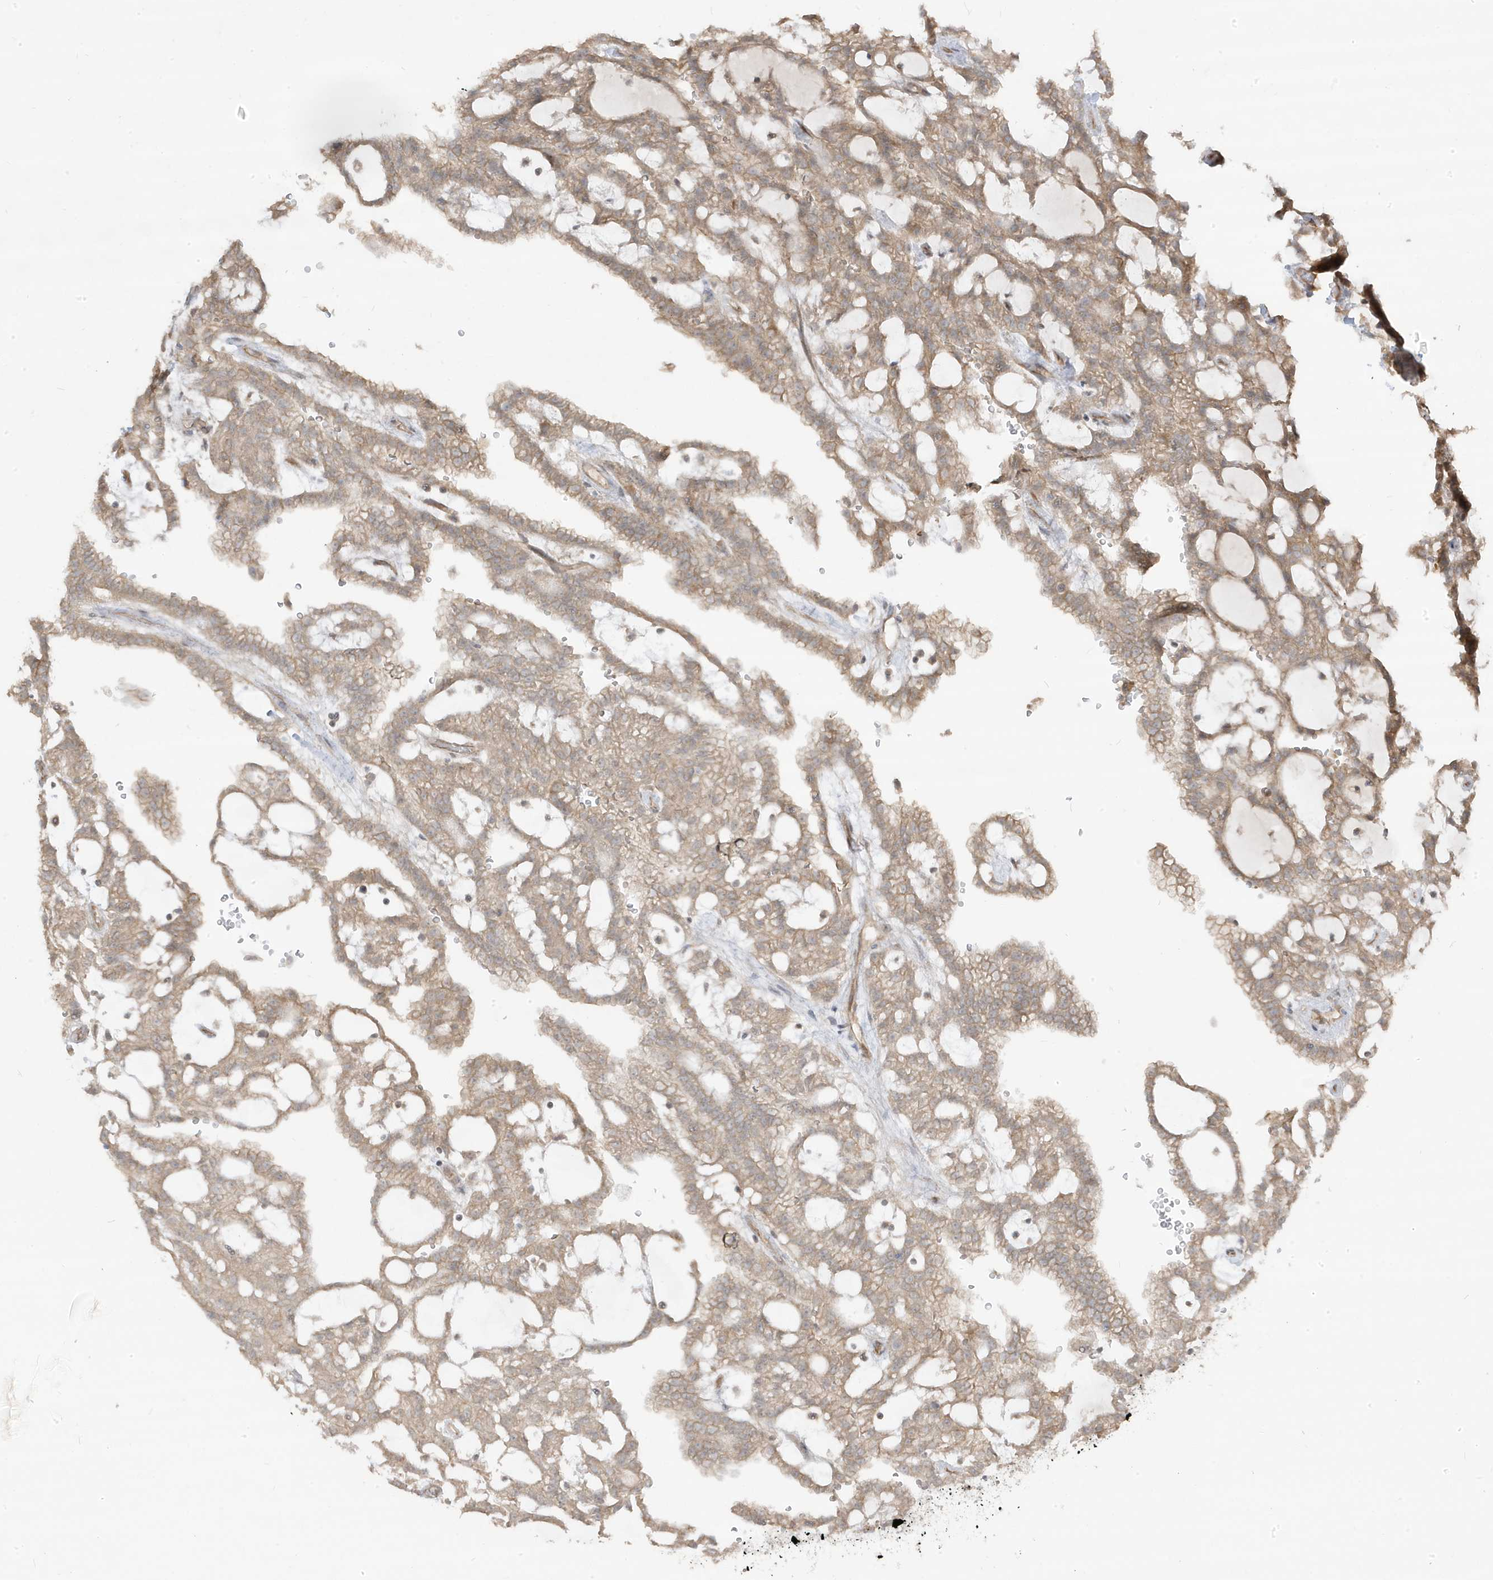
{"staining": {"intensity": "moderate", "quantity": ">75%", "location": "cytoplasmic/membranous"}, "tissue": "renal cancer", "cell_type": "Tumor cells", "image_type": "cancer", "snomed": [{"axis": "morphology", "description": "Adenocarcinoma, NOS"}, {"axis": "topography", "description": "Kidney"}], "caption": "Human renal cancer stained with a brown dye exhibits moderate cytoplasmic/membranous positive positivity in about >75% of tumor cells.", "gene": "DNAJC12", "patient": {"sex": "male", "age": 63}}